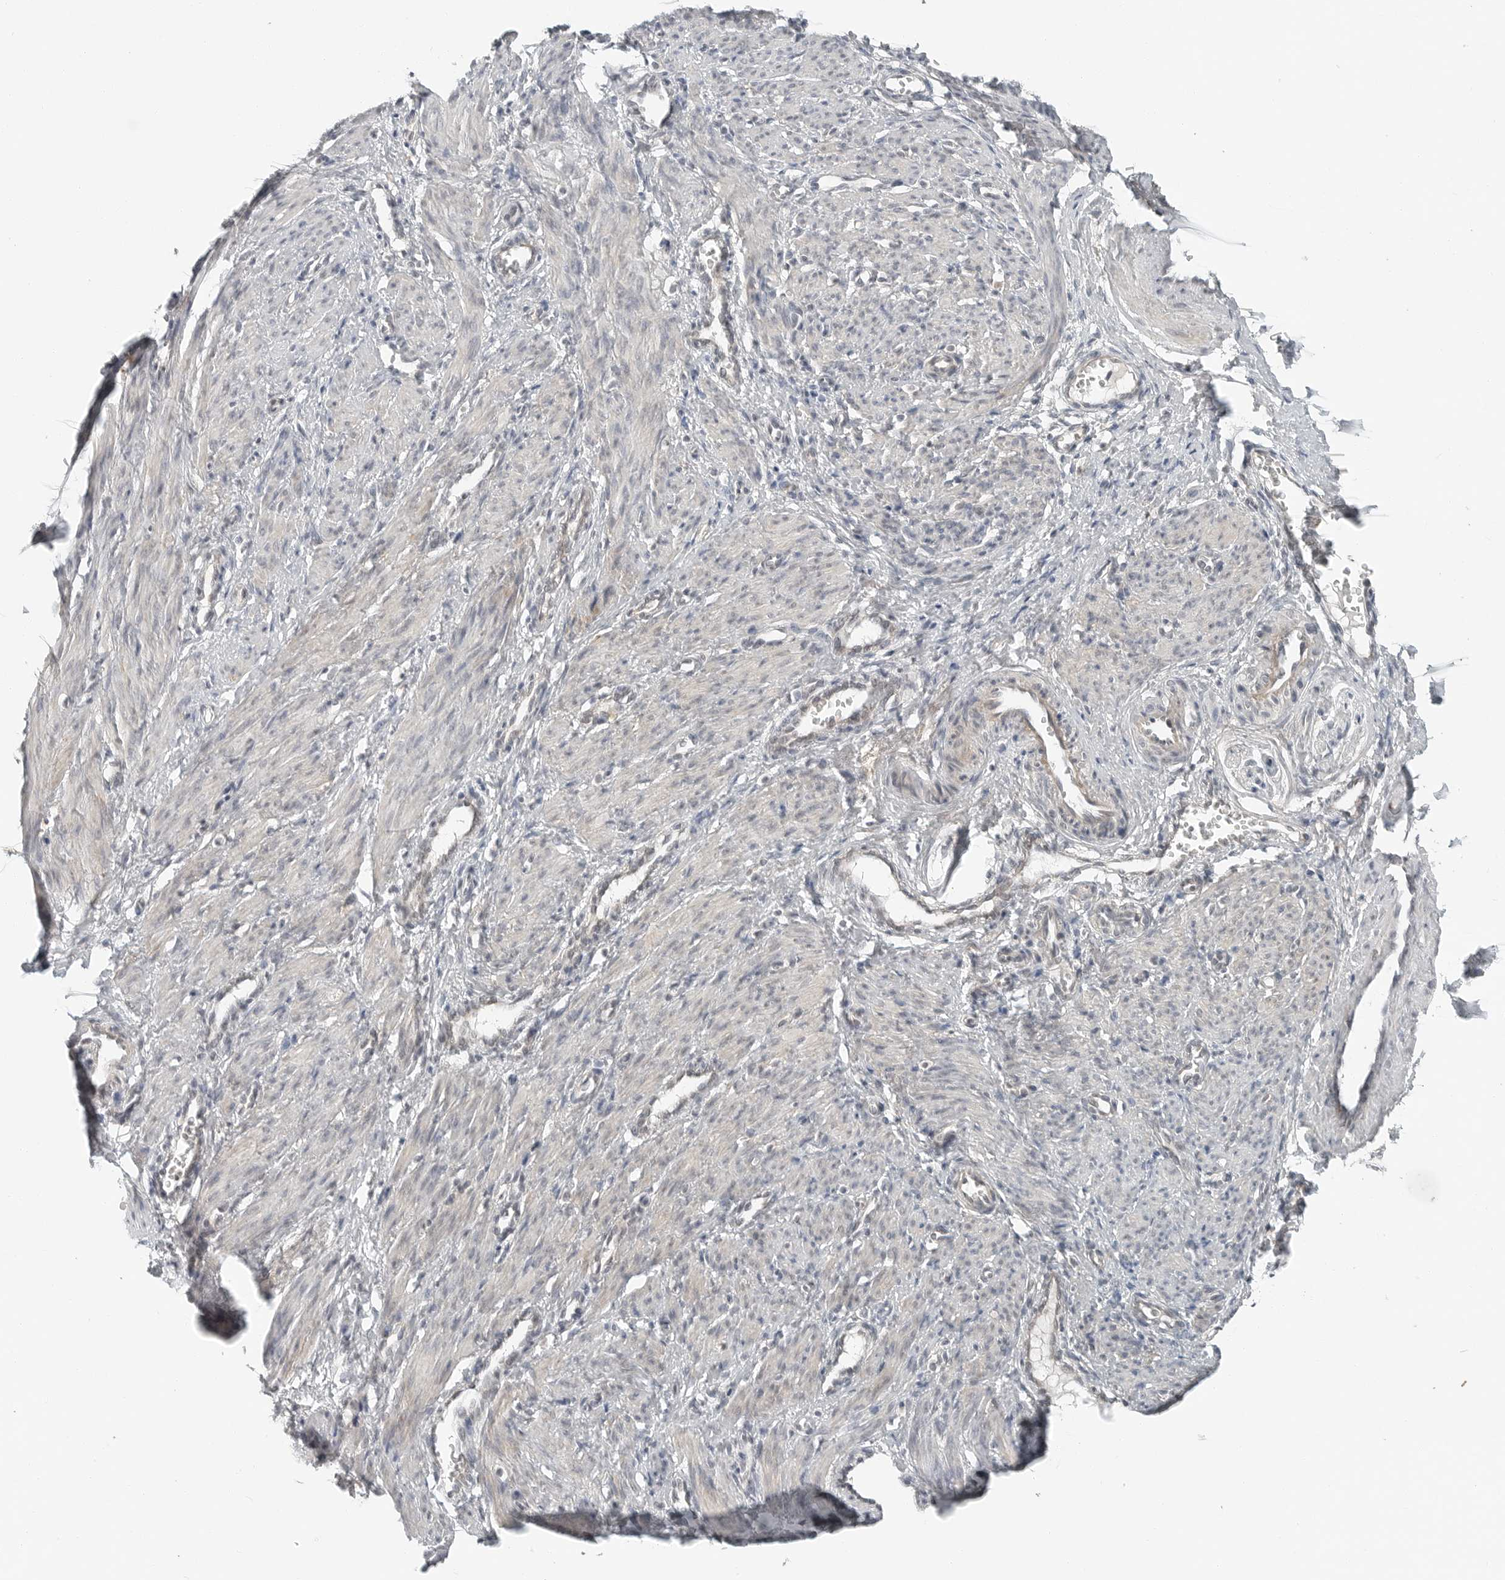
{"staining": {"intensity": "negative", "quantity": "none", "location": "none"}, "tissue": "smooth muscle", "cell_type": "Smooth muscle cells", "image_type": "normal", "snomed": [{"axis": "morphology", "description": "Normal tissue, NOS"}, {"axis": "topography", "description": "Endometrium"}], "caption": "Micrograph shows no significant protein expression in smooth muscle cells of unremarkable smooth muscle.", "gene": "FCRLB", "patient": {"sex": "female", "age": 33}}